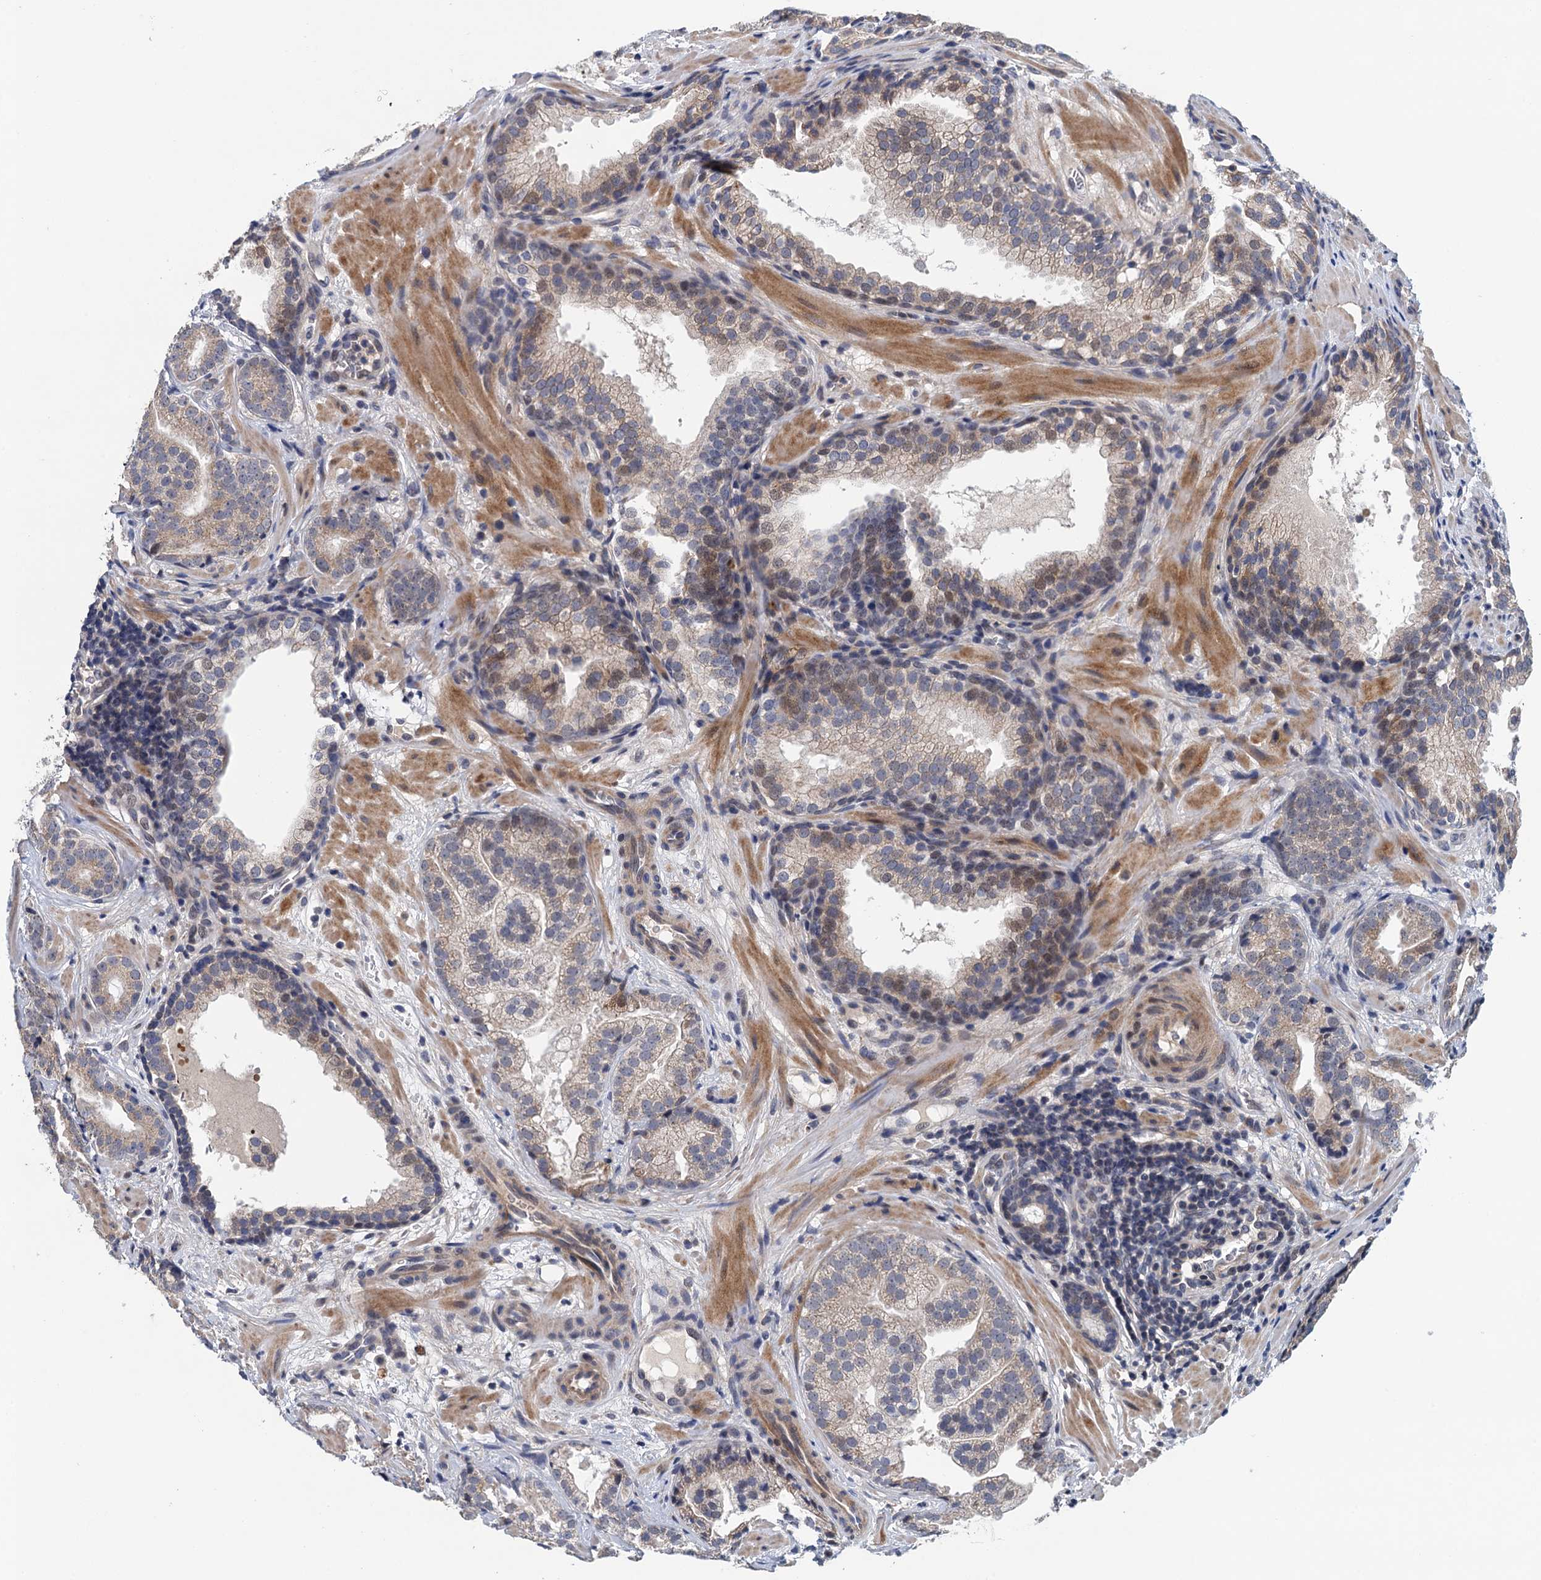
{"staining": {"intensity": "negative", "quantity": "none", "location": "none"}, "tissue": "prostate cancer", "cell_type": "Tumor cells", "image_type": "cancer", "snomed": [{"axis": "morphology", "description": "Adenocarcinoma, High grade"}, {"axis": "topography", "description": "Prostate"}], "caption": "Immunohistochemistry of prostate cancer (adenocarcinoma (high-grade)) exhibits no expression in tumor cells. Brightfield microscopy of immunohistochemistry (IHC) stained with DAB (brown) and hematoxylin (blue), captured at high magnification.", "gene": "MDM1", "patient": {"sex": "male", "age": 60}}